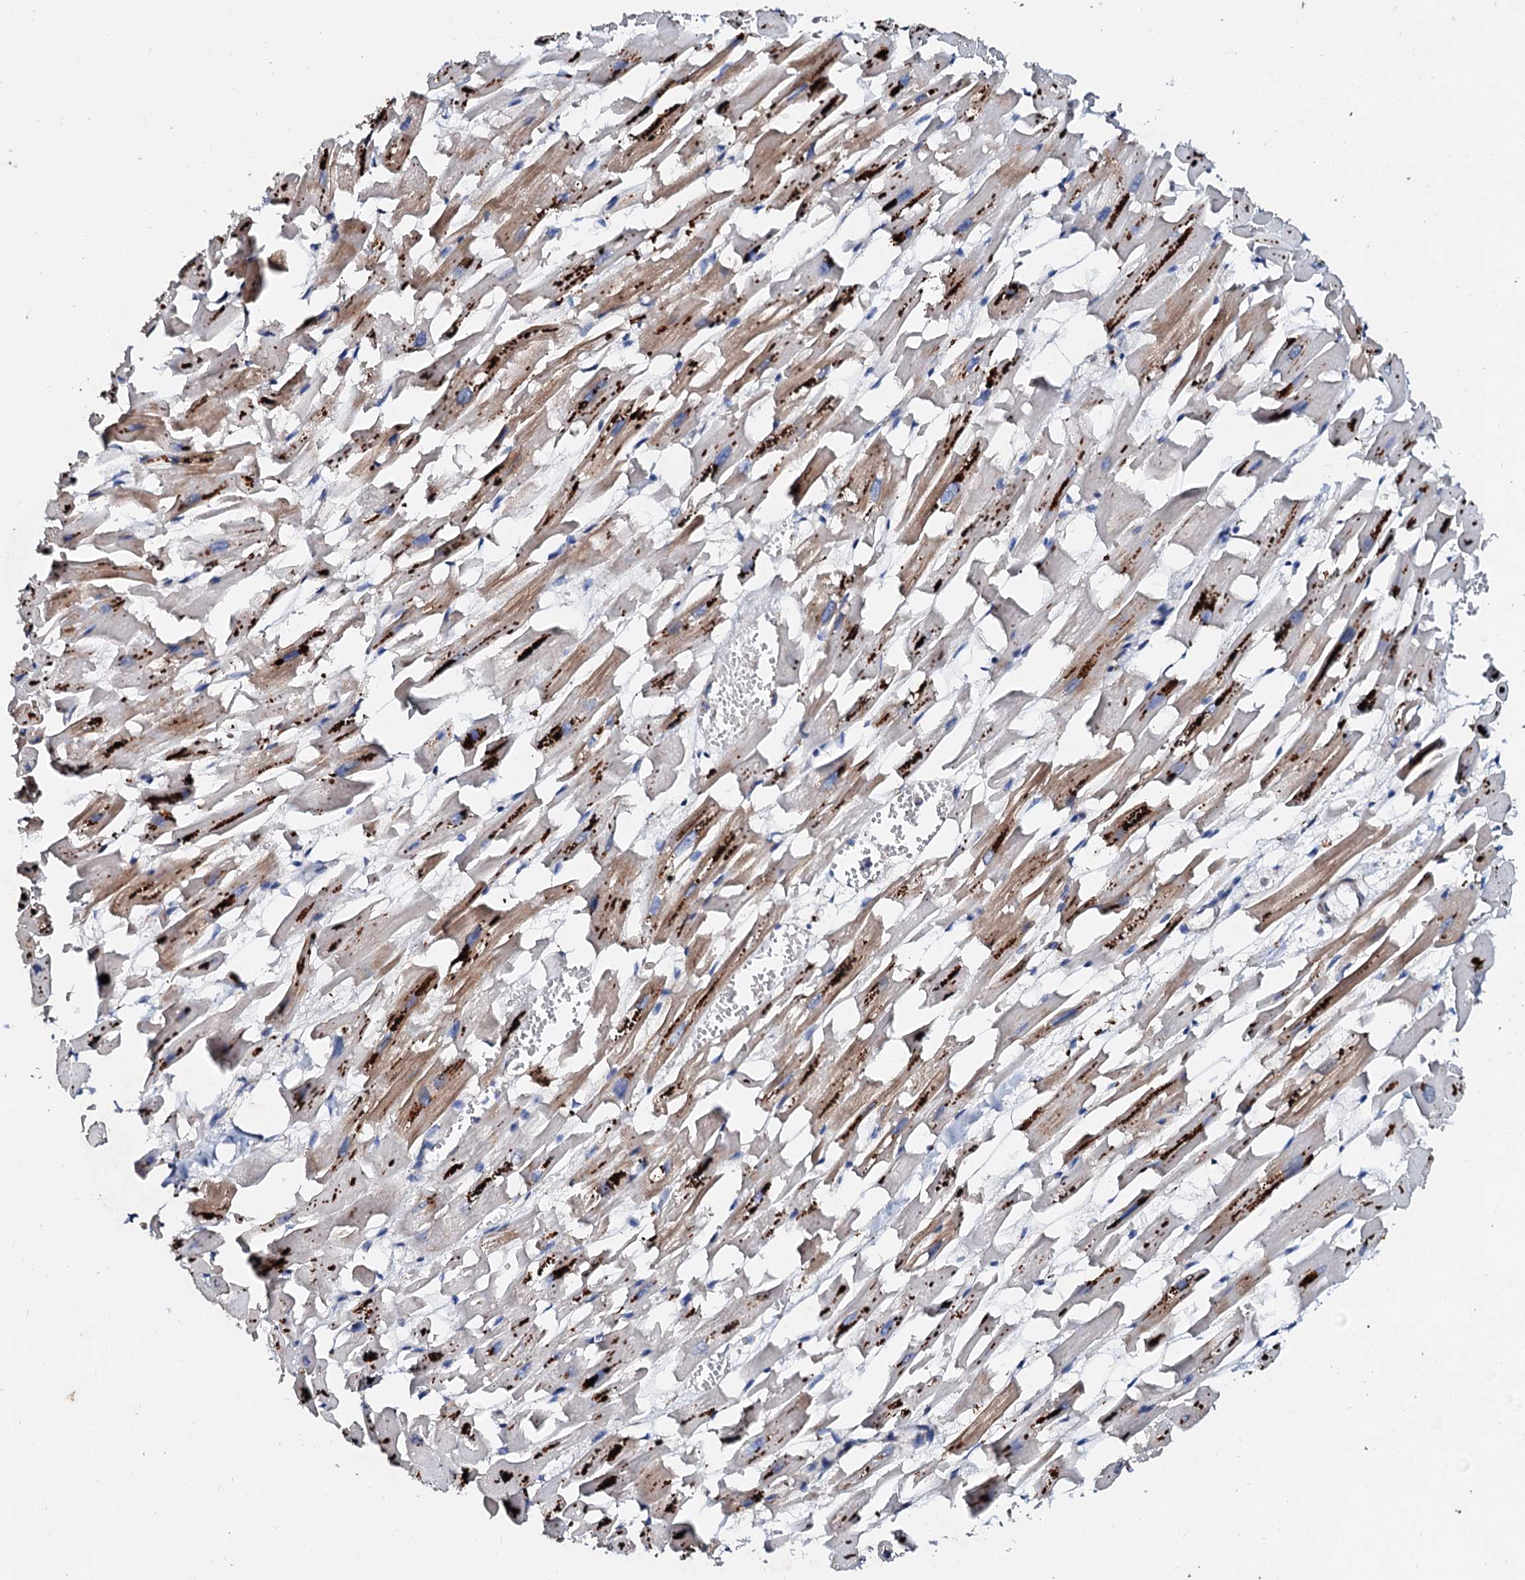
{"staining": {"intensity": "moderate", "quantity": ">75%", "location": "cytoplasmic/membranous"}, "tissue": "heart muscle", "cell_type": "Cardiomyocytes", "image_type": "normal", "snomed": [{"axis": "morphology", "description": "Normal tissue, NOS"}, {"axis": "topography", "description": "Heart"}], "caption": "Immunohistochemical staining of unremarkable human heart muscle shows moderate cytoplasmic/membranous protein staining in about >75% of cardiomyocytes. The protein is shown in brown color, while the nuclei are stained blue.", "gene": "FIBIN", "patient": {"sex": "female", "age": 64}}